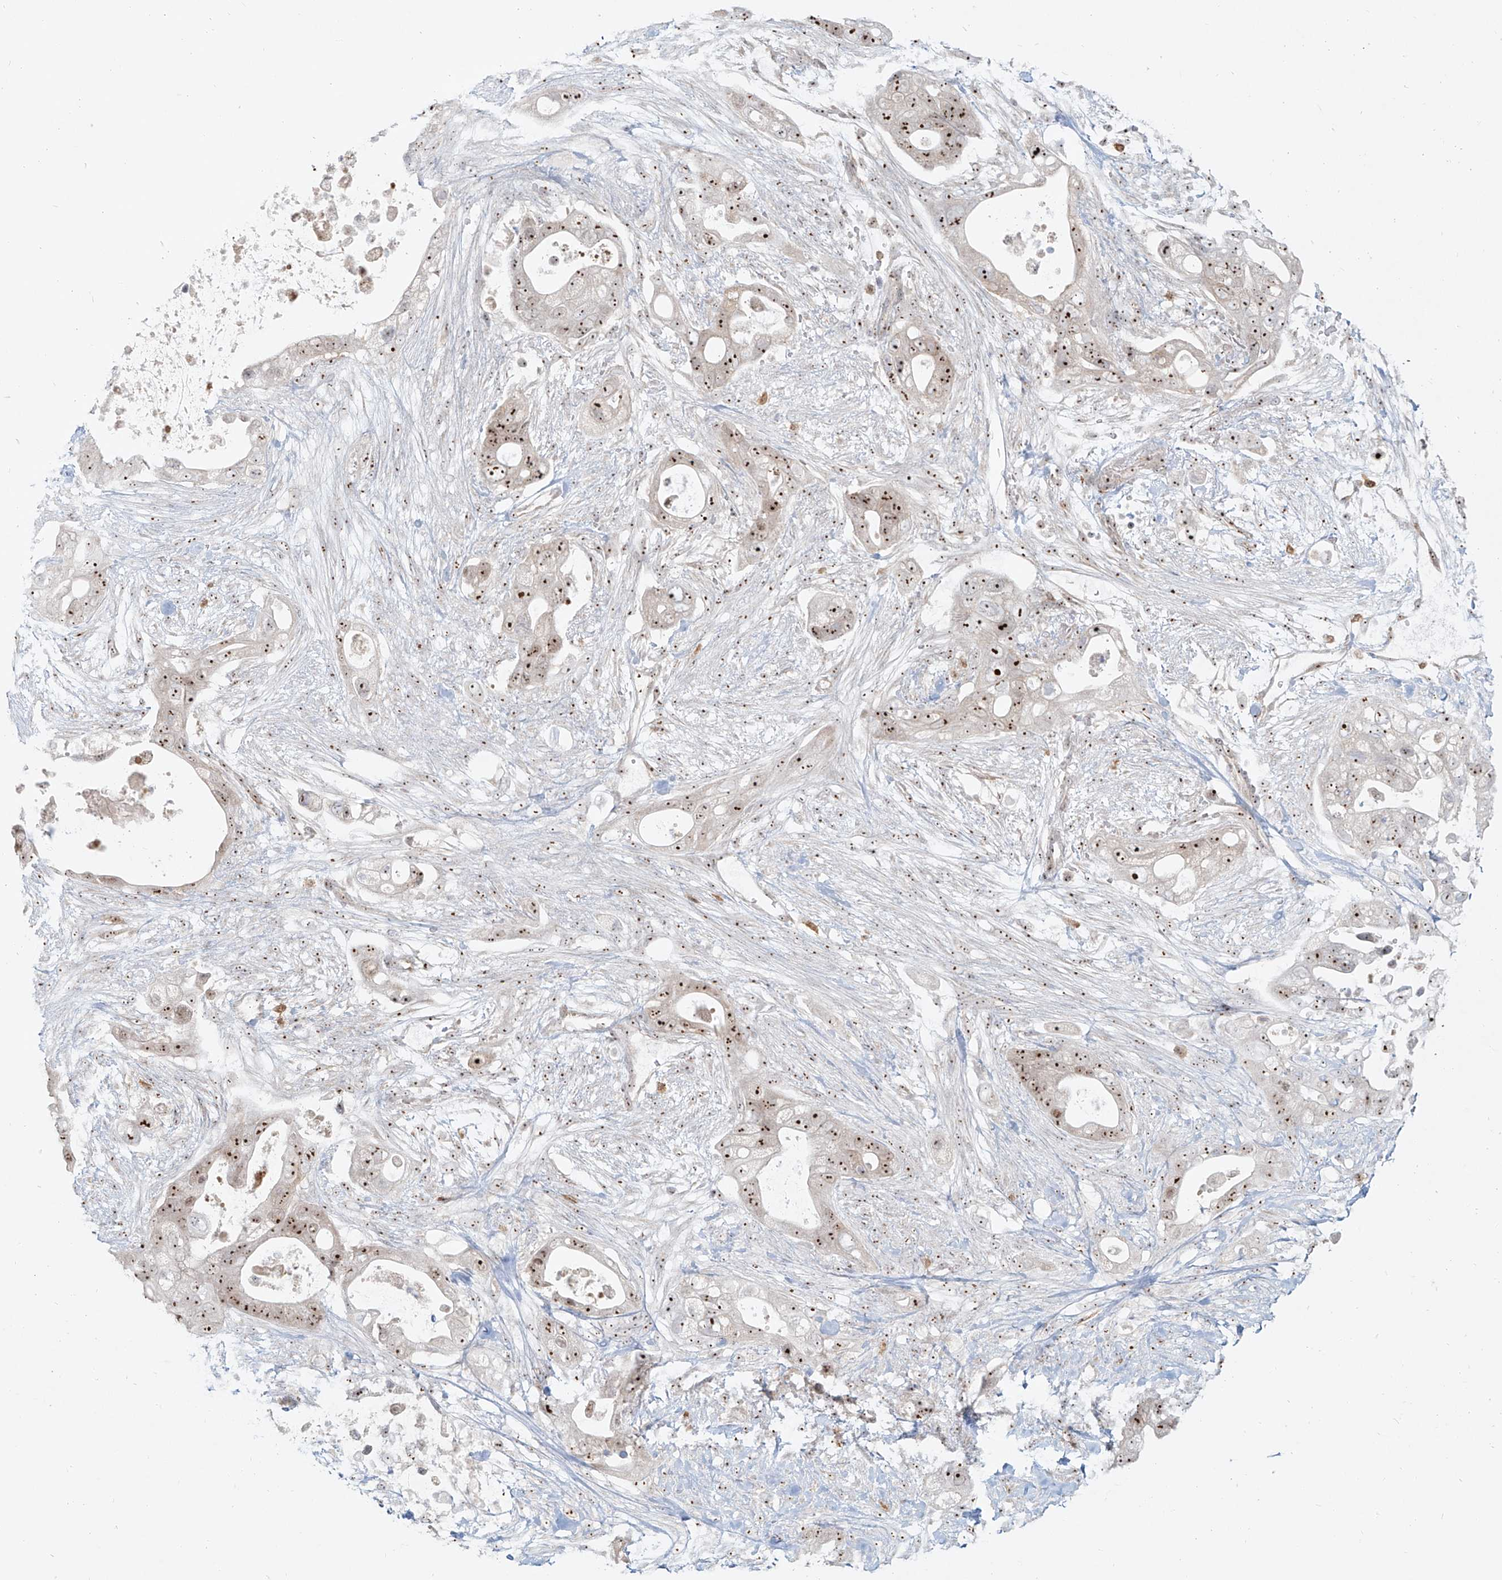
{"staining": {"intensity": "strong", "quantity": ">75%", "location": "cytoplasmic/membranous,nuclear"}, "tissue": "pancreatic cancer", "cell_type": "Tumor cells", "image_type": "cancer", "snomed": [{"axis": "morphology", "description": "Adenocarcinoma, NOS"}, {"axis": "topography", "description": "Pancreas"}], "caption": "Pancreatic cancer tissue exhibits strong cytoplasmic/membranous and nuclear positivity in about >75% of tumor cells, visualized by immunohistochemistry.", "gene": "BYSL", "patient": {"sex": "male", "age": 53}}